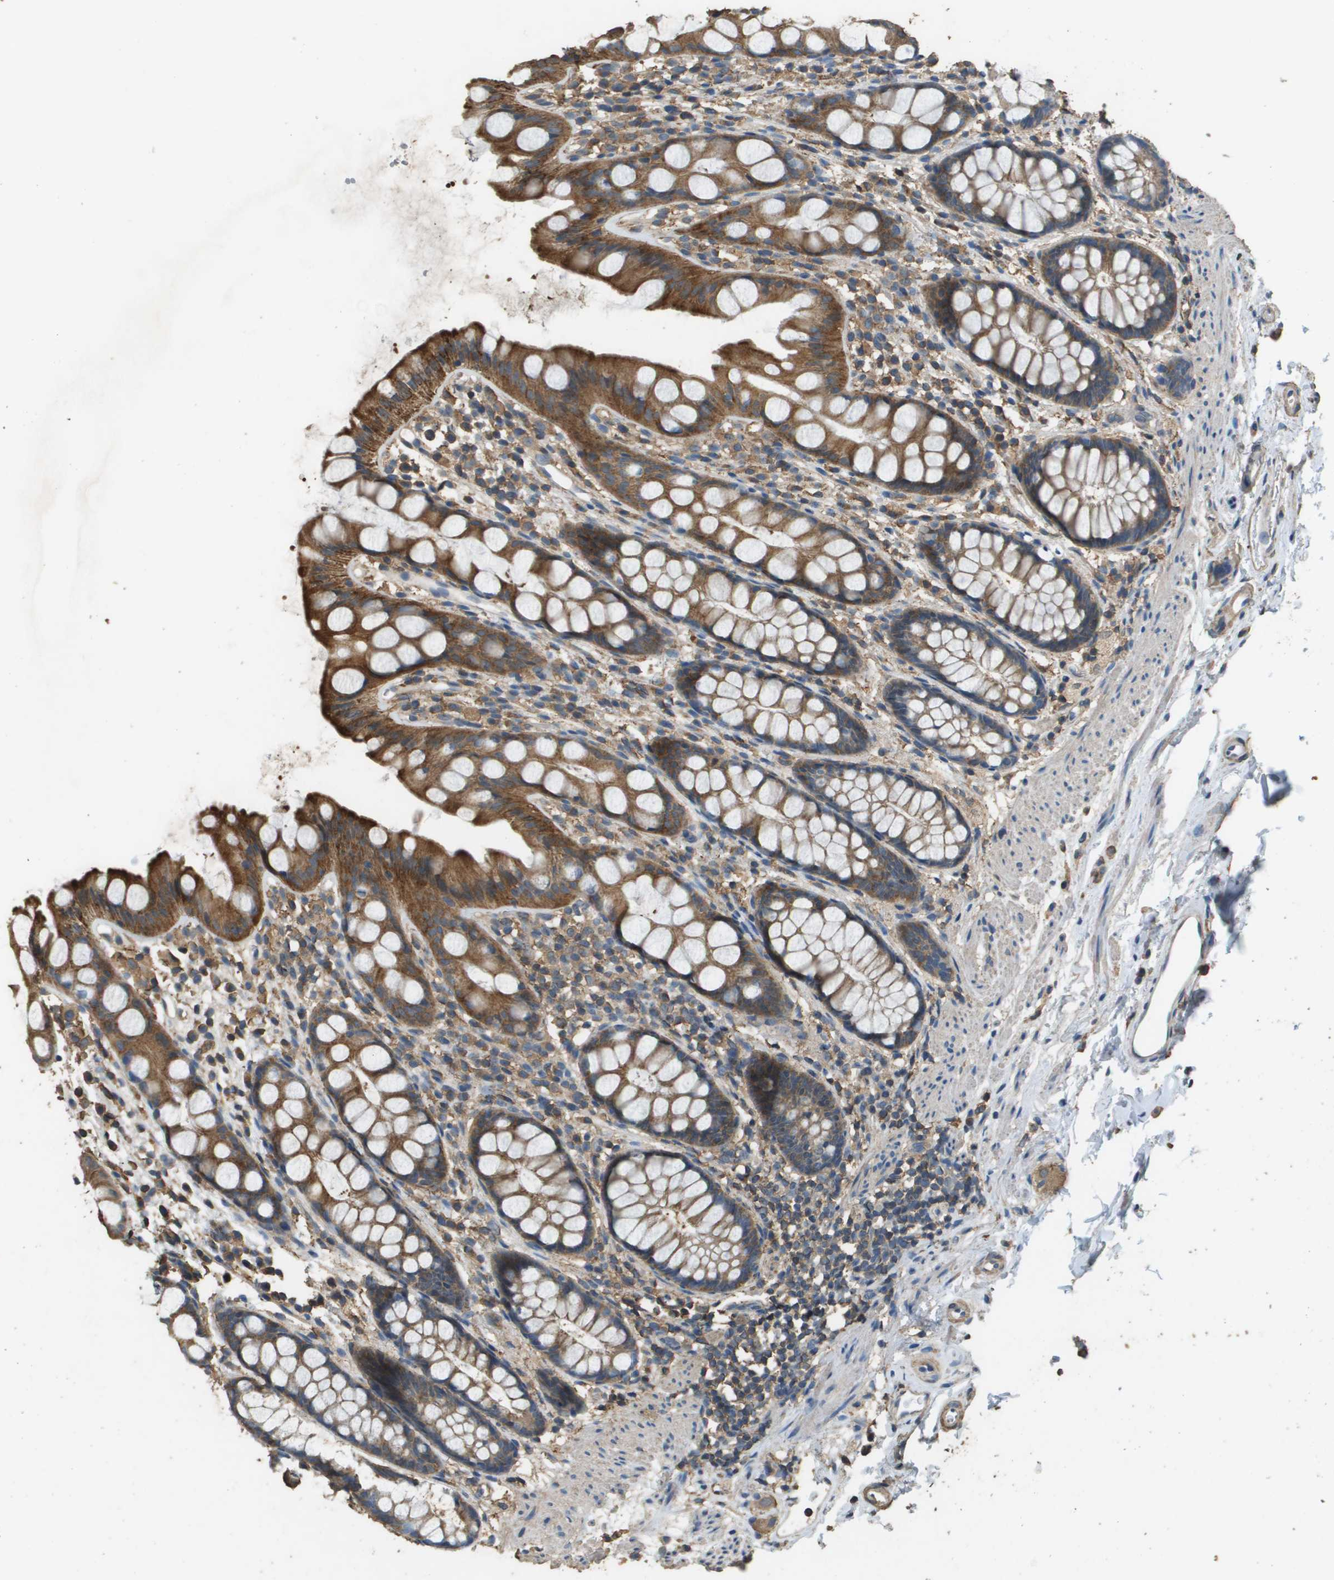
{"staining": {"intensity": "strong", "quantity": ">75%", "location": "cytoplasmic/membranous"}, "tissue": "rectum", "cell_type": "Glandular cells", "image_type": "normal", "snomed": [{"axis": "morphology", "description": "Normal tissue, NOS"}, {"axis": "topography", "description": "Rectum"}], "caption": "Strong cytoplasmic/membranous protein positivity is appreciated in approximately >75% of glandular cells in rectum.", "gene": "MS4A7", "patient": {"sex": "female", "age": 65}}